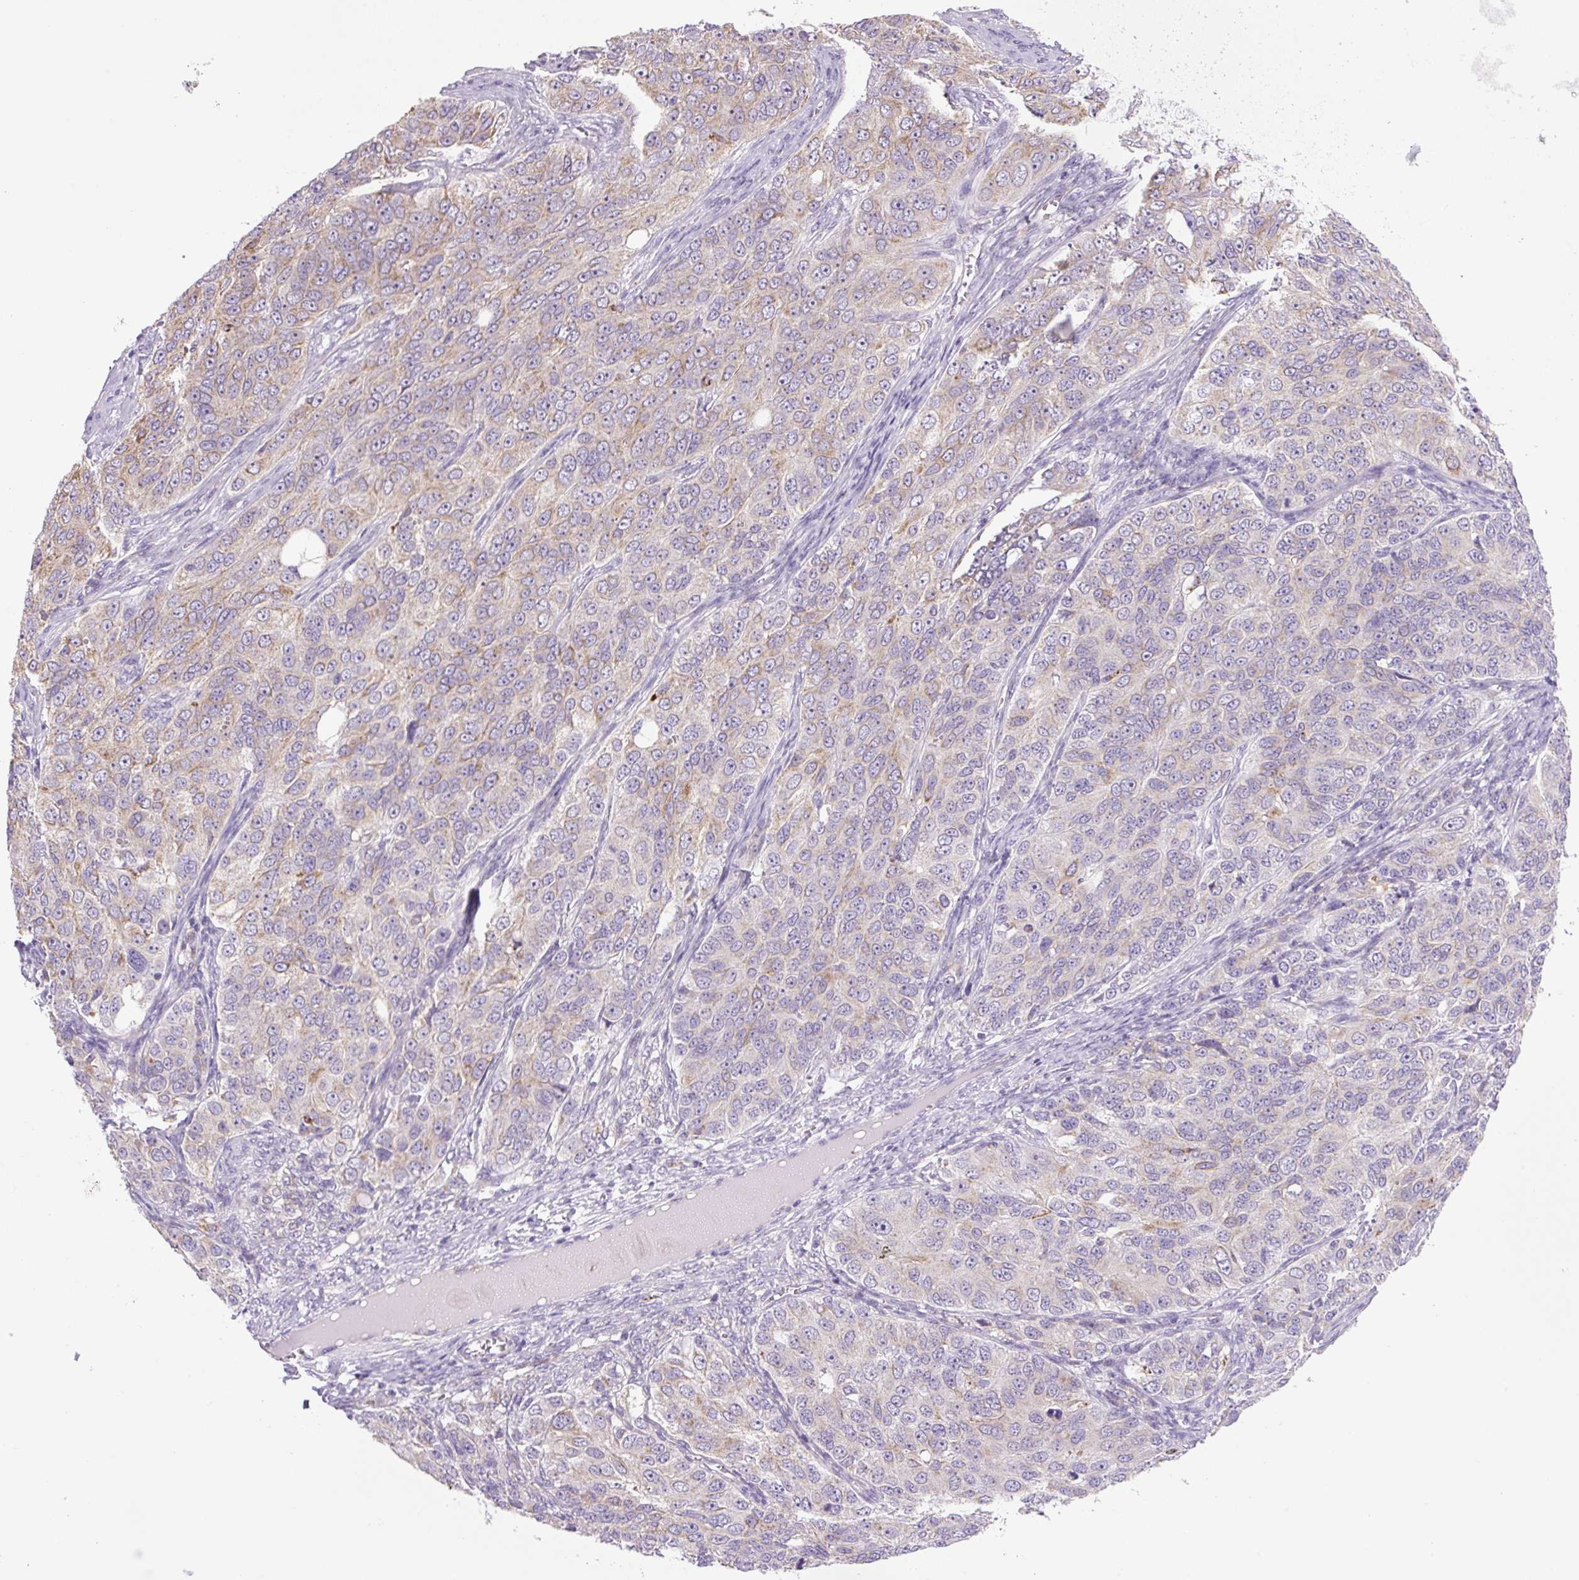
{"staining": {"intensity": "weak", "quantity": "25%-75%", "location": "cytoplasmic/membranous"}, "tissue": "ovarian cancer", "cell_type": "Tumor cells", "image_type": "cancer", "snomed": [{"axis": "morphology", "description": "Carcinoma, endometroid"}, {"axis": "topography", "description": "Ovary"}], "caption": "Immunohistochemistry staining of ovarian endometroid carcinoma, which displays low levels of weak cytoplasmic/membranous staining in about 25%-75% of tumor cells indicating weak cytoplasmic/membranous protein expression. The staining was performed using DAB (3,3'-diaminobenzidine) (brown) for protein detection and nuclei were counterstained in hematoxylin (blue).", "gene": "RNASE10", "patient": {"sex": "female", "age": 51}}